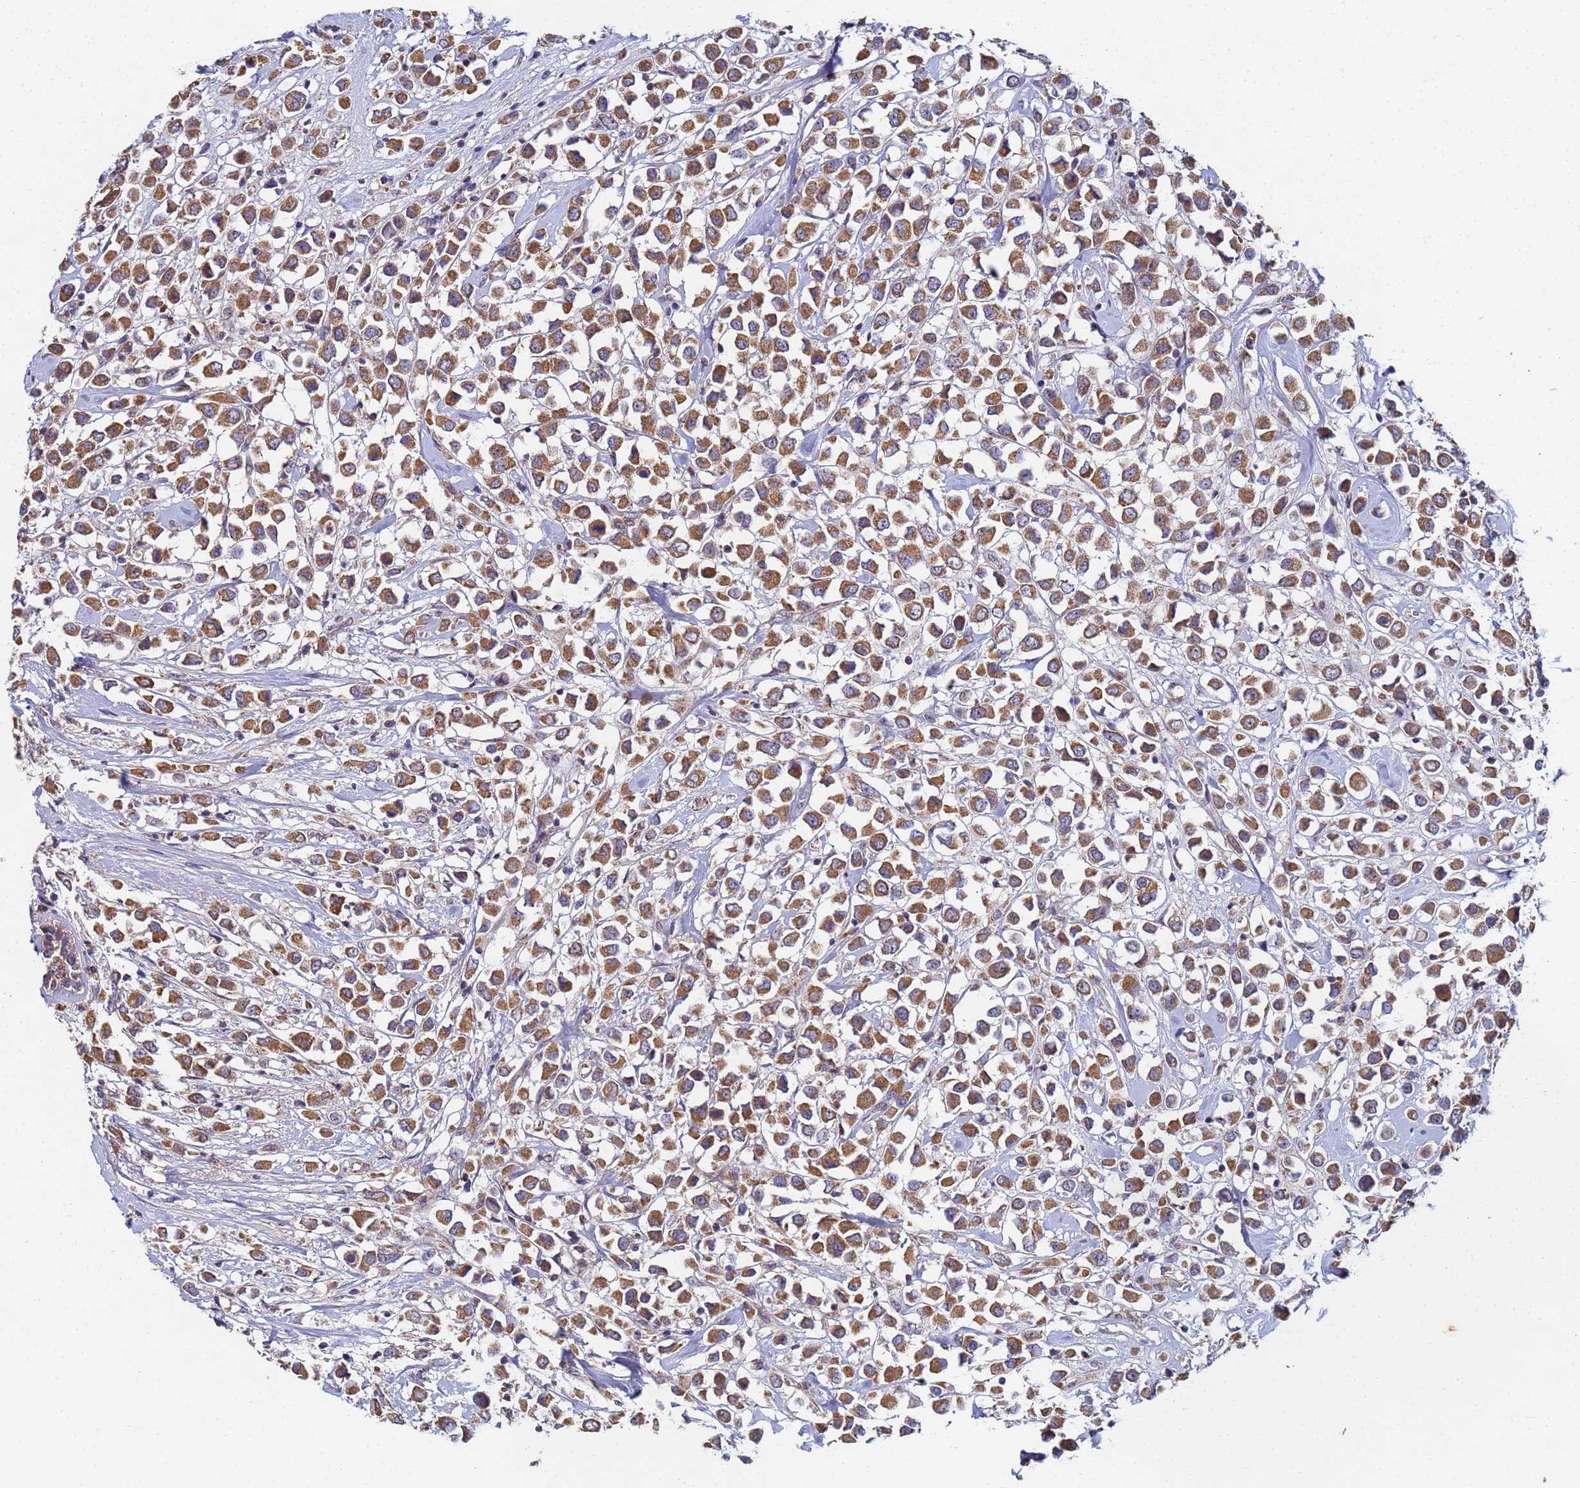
{"staining": {"intensity": "moderate", "quantity": ">75%", "location": "cytoplasmic/membranous"}, "tissue": "breast cancer", "cell_type": "Tumor cells", "image_type": "cancer", "snomed": [{"axis": "morphology", "description": "Duct carcinoma"}, {"axis": "topography", "description": "Breast"}], "caption": "Breast cancer (intraductal carcinoma) stained with a protein marker exhibits moderate staining in tumor cells.", "gene": "C5orf34", "patient": {"sex": "female", "age": 61}}